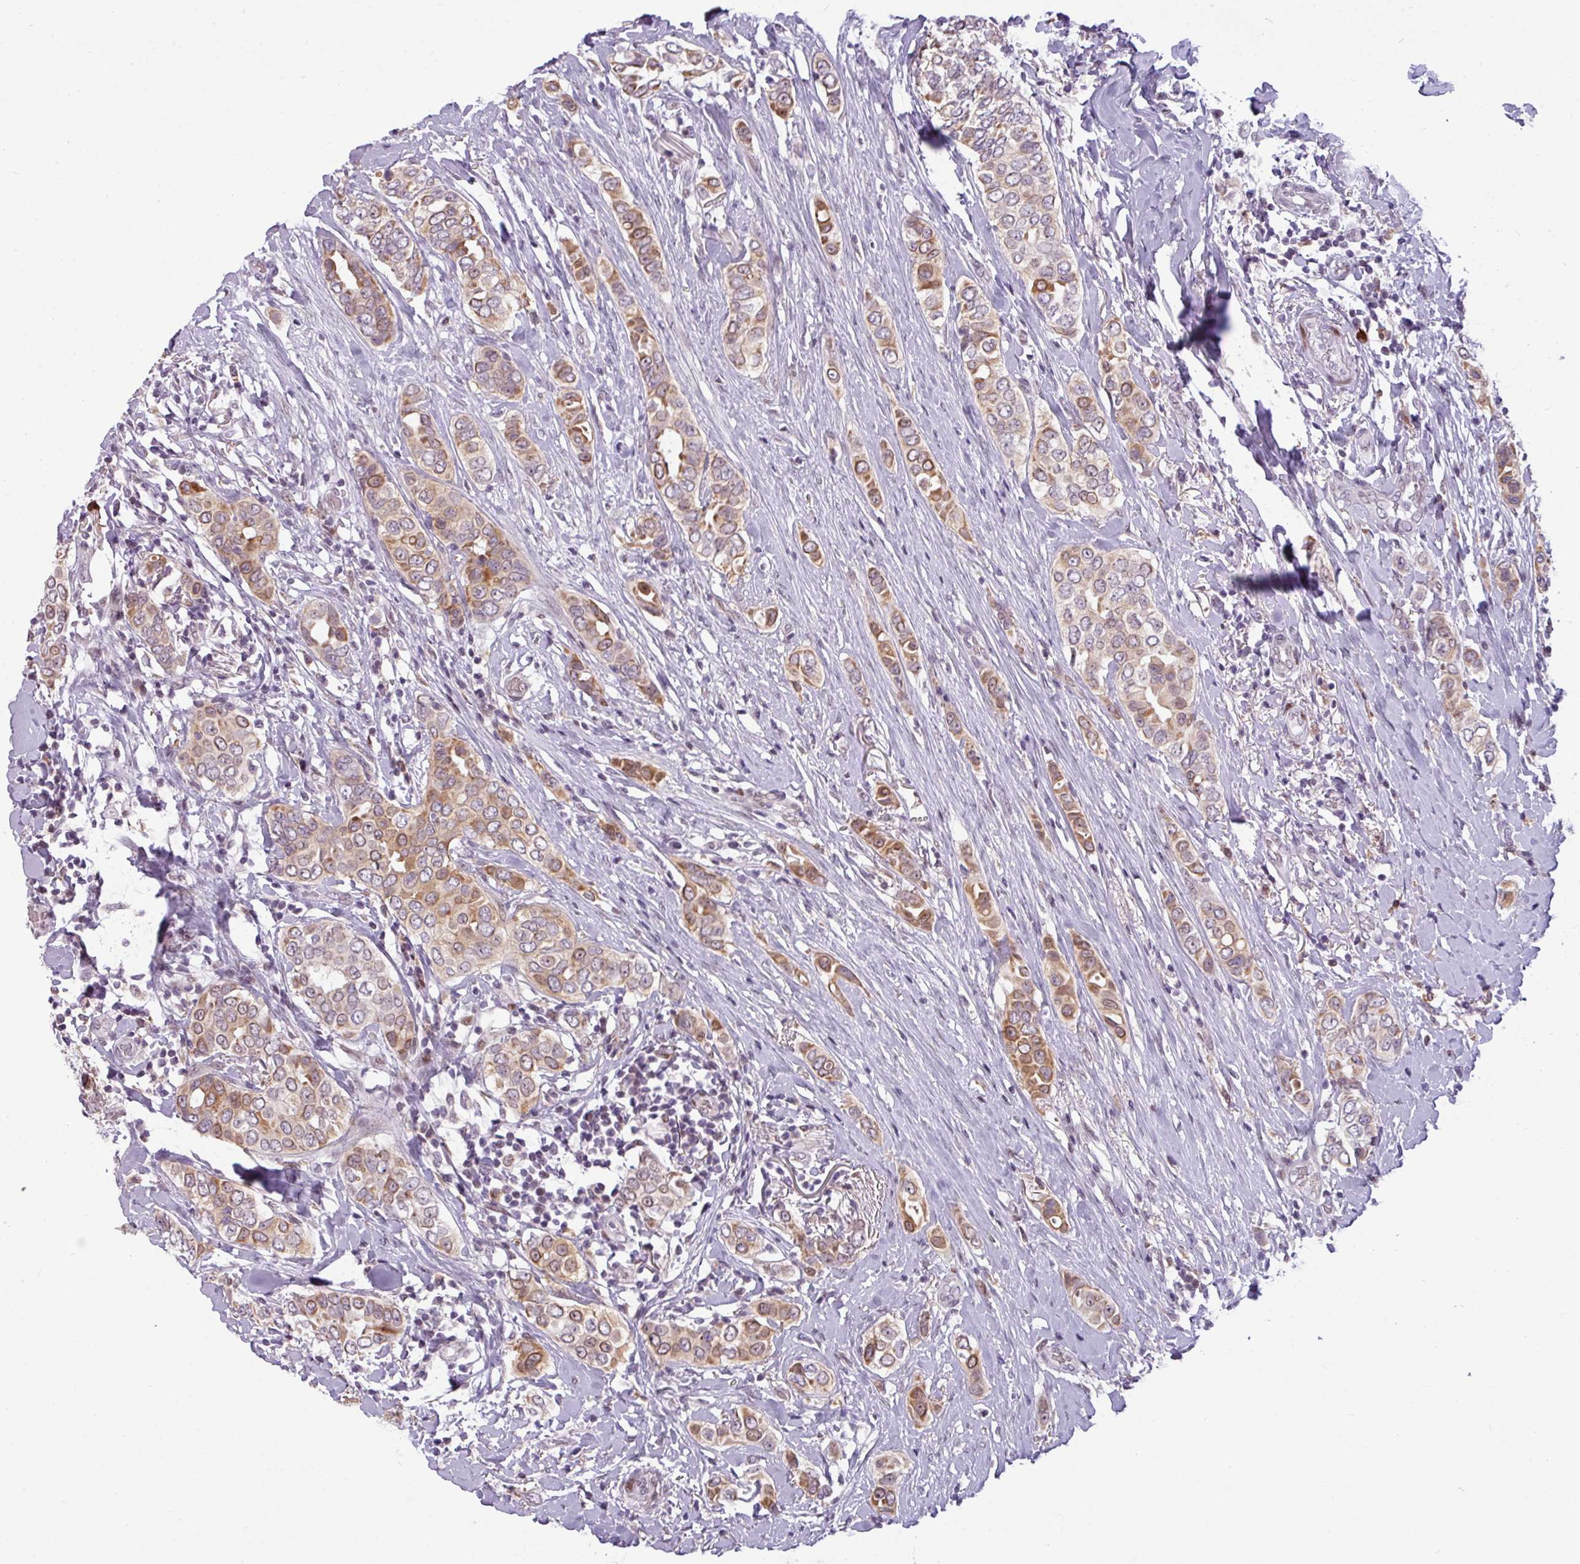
{"staining": {"intensity": "moderate", "quantity": "25%-75%", "location": "cytoplasmic/membranous"}, "tissue": "breast cancer", "cell_type": "Tumor cells", "image_type": "cancer", "snomed": [{"axis": "morphology", "description": "Lobular carcinoma"}, {"axis": "topography", "description": "Breast"}], "caption": "Breast cancer tissue shows moderate cytoplasmic/membranous expression in about 25%-75% of tumor cells, visualized by immunohistochemistry. The staining is performed using DAB brown chromogen to label protein expression. The nuclei are counter-stained blue using hematoxylin.", "gene": "SLC66A2", "patient": {"sex": "female", "age": 51}}